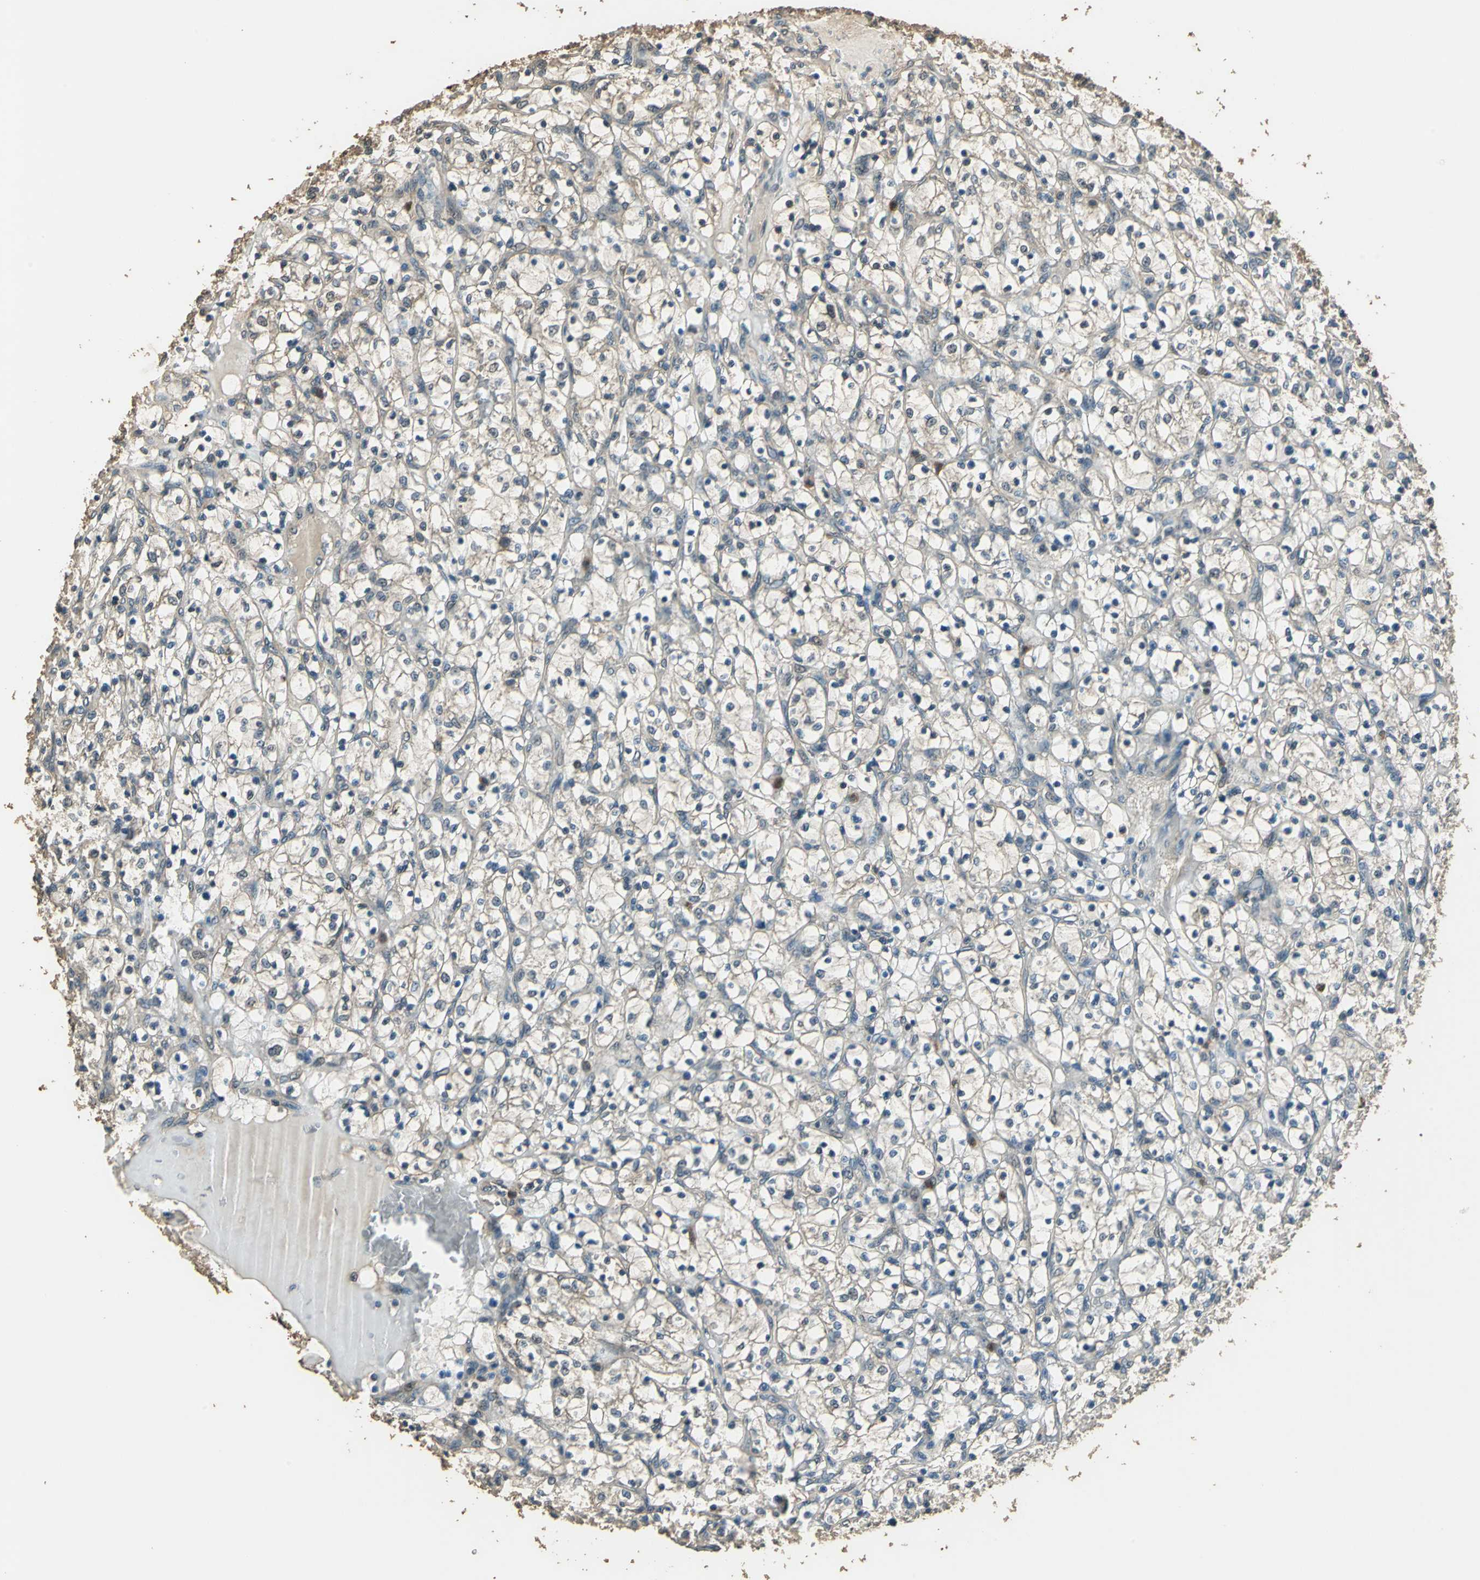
{"staining": {"intensity": "weak", "quantity": "25%-75%", "location": "cytoplasmic/membranous"}, "tissue": "renal cancer", "cell_type": "Tumor cells", "image_type": "cancer", "snomed": [{"axis": "morphology", "description": "Adenocarcinoma, NOS"}, {"axis": "topography", "description": "Kidney"}], "caption": "This photomicrograph reveals IHC staining of human renal cancer (adenocarcinoma), with low weak cytoplasmic/membranous staining in about 25%-75% of tumor cells.", "gene": "TMPRSS4", "patient": {"sex": "female", "age": 69}}